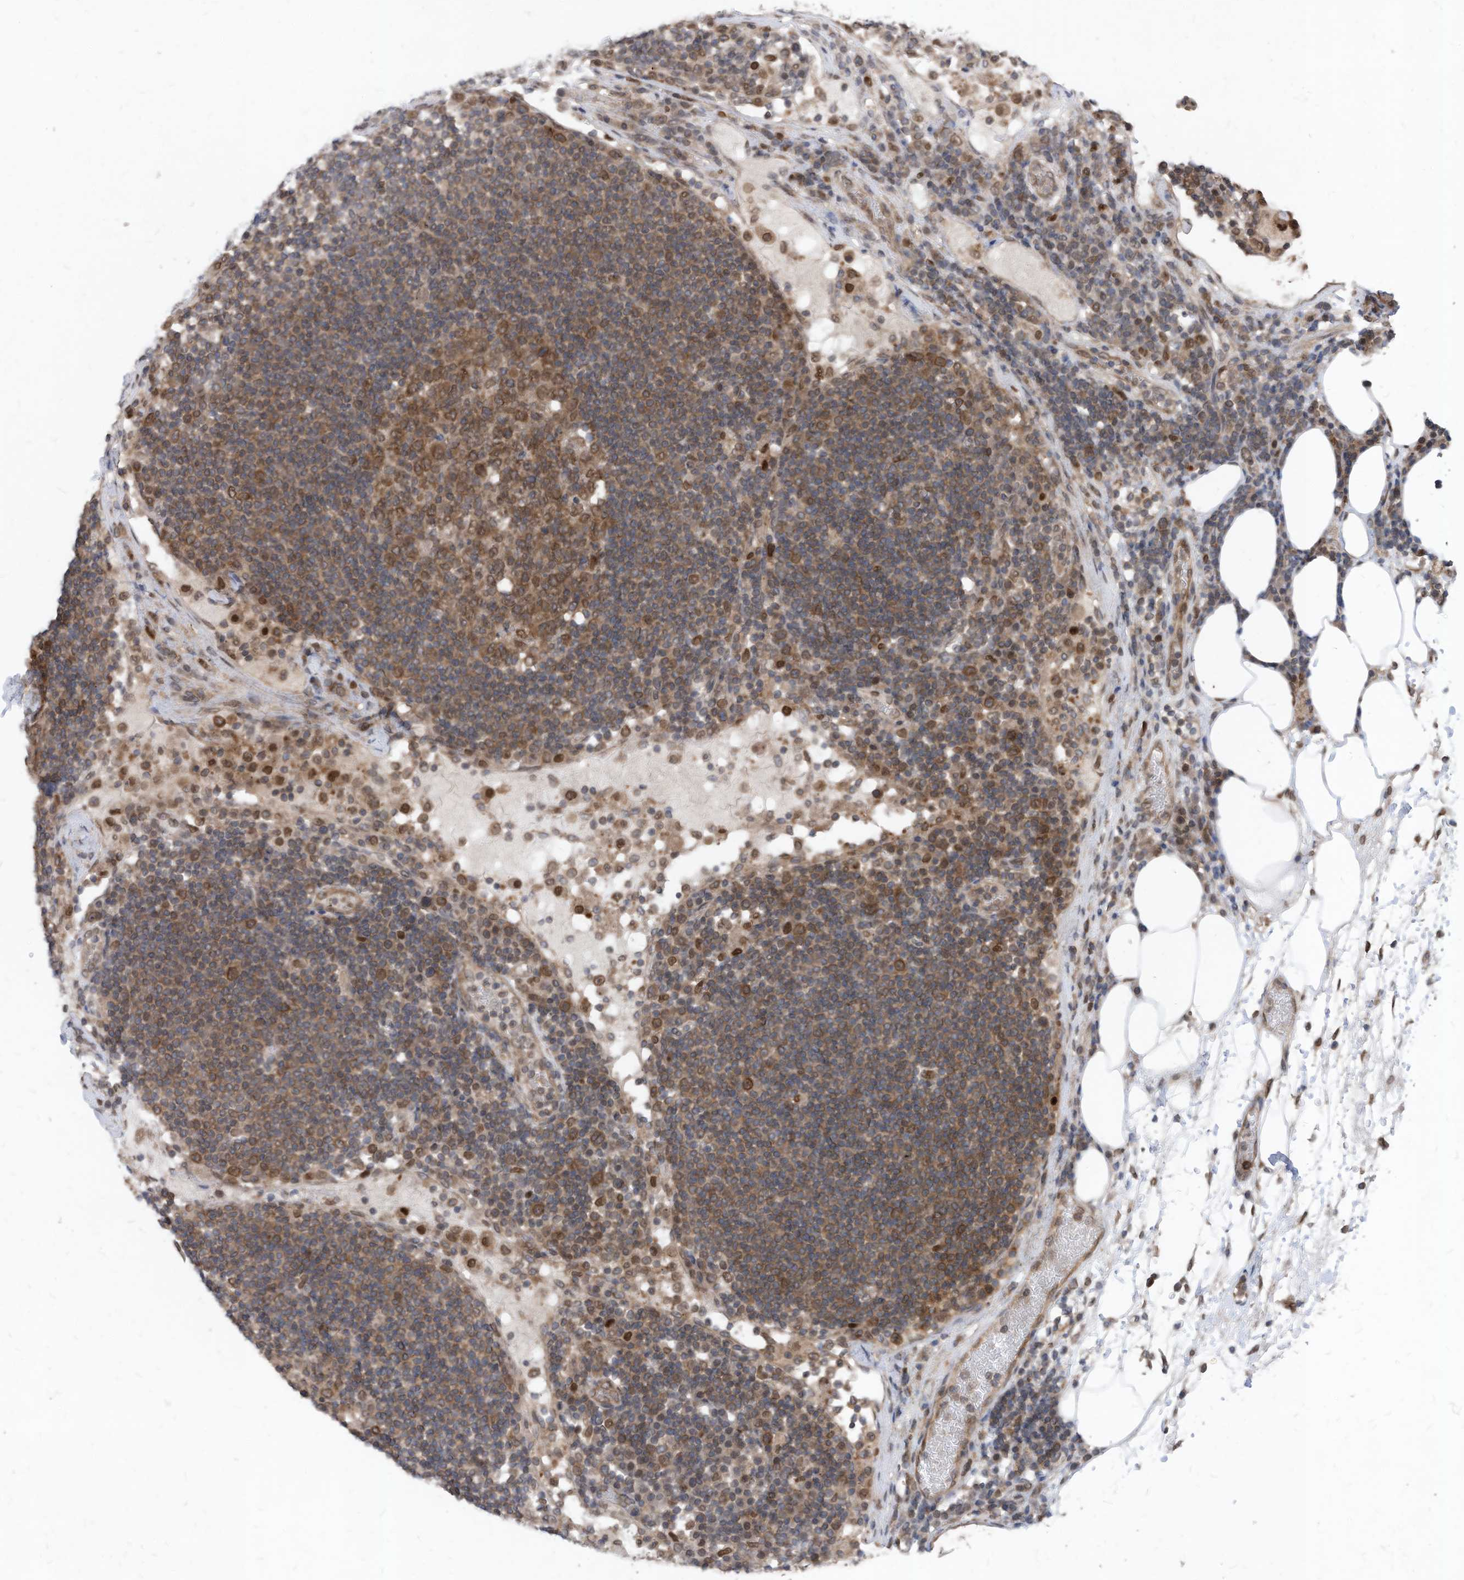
{"staining": {"intensity": "moderate", "quantity": ">75%", "location": "cytoplasmic/membranous,nuclear"}, "tissue": "lymph node", "cell_type": "Germinal center cells", "image_type": "normal", "snomed": [{"axis": "morphology", "description": "Normal tissue, NOS"}, {"axis": "topography", "description": "Lymph node"}], "caption": "Protein expression analysis of normal human lymph node reveals moderate cytoplasmic/membranous,nuclear staining in approximately >75% of germinal center cells. The protein is shown in brown color, while the nuclei are stained blue.", "gene": "KPNB1", "patient": {"sex": "female", "age": 53}}